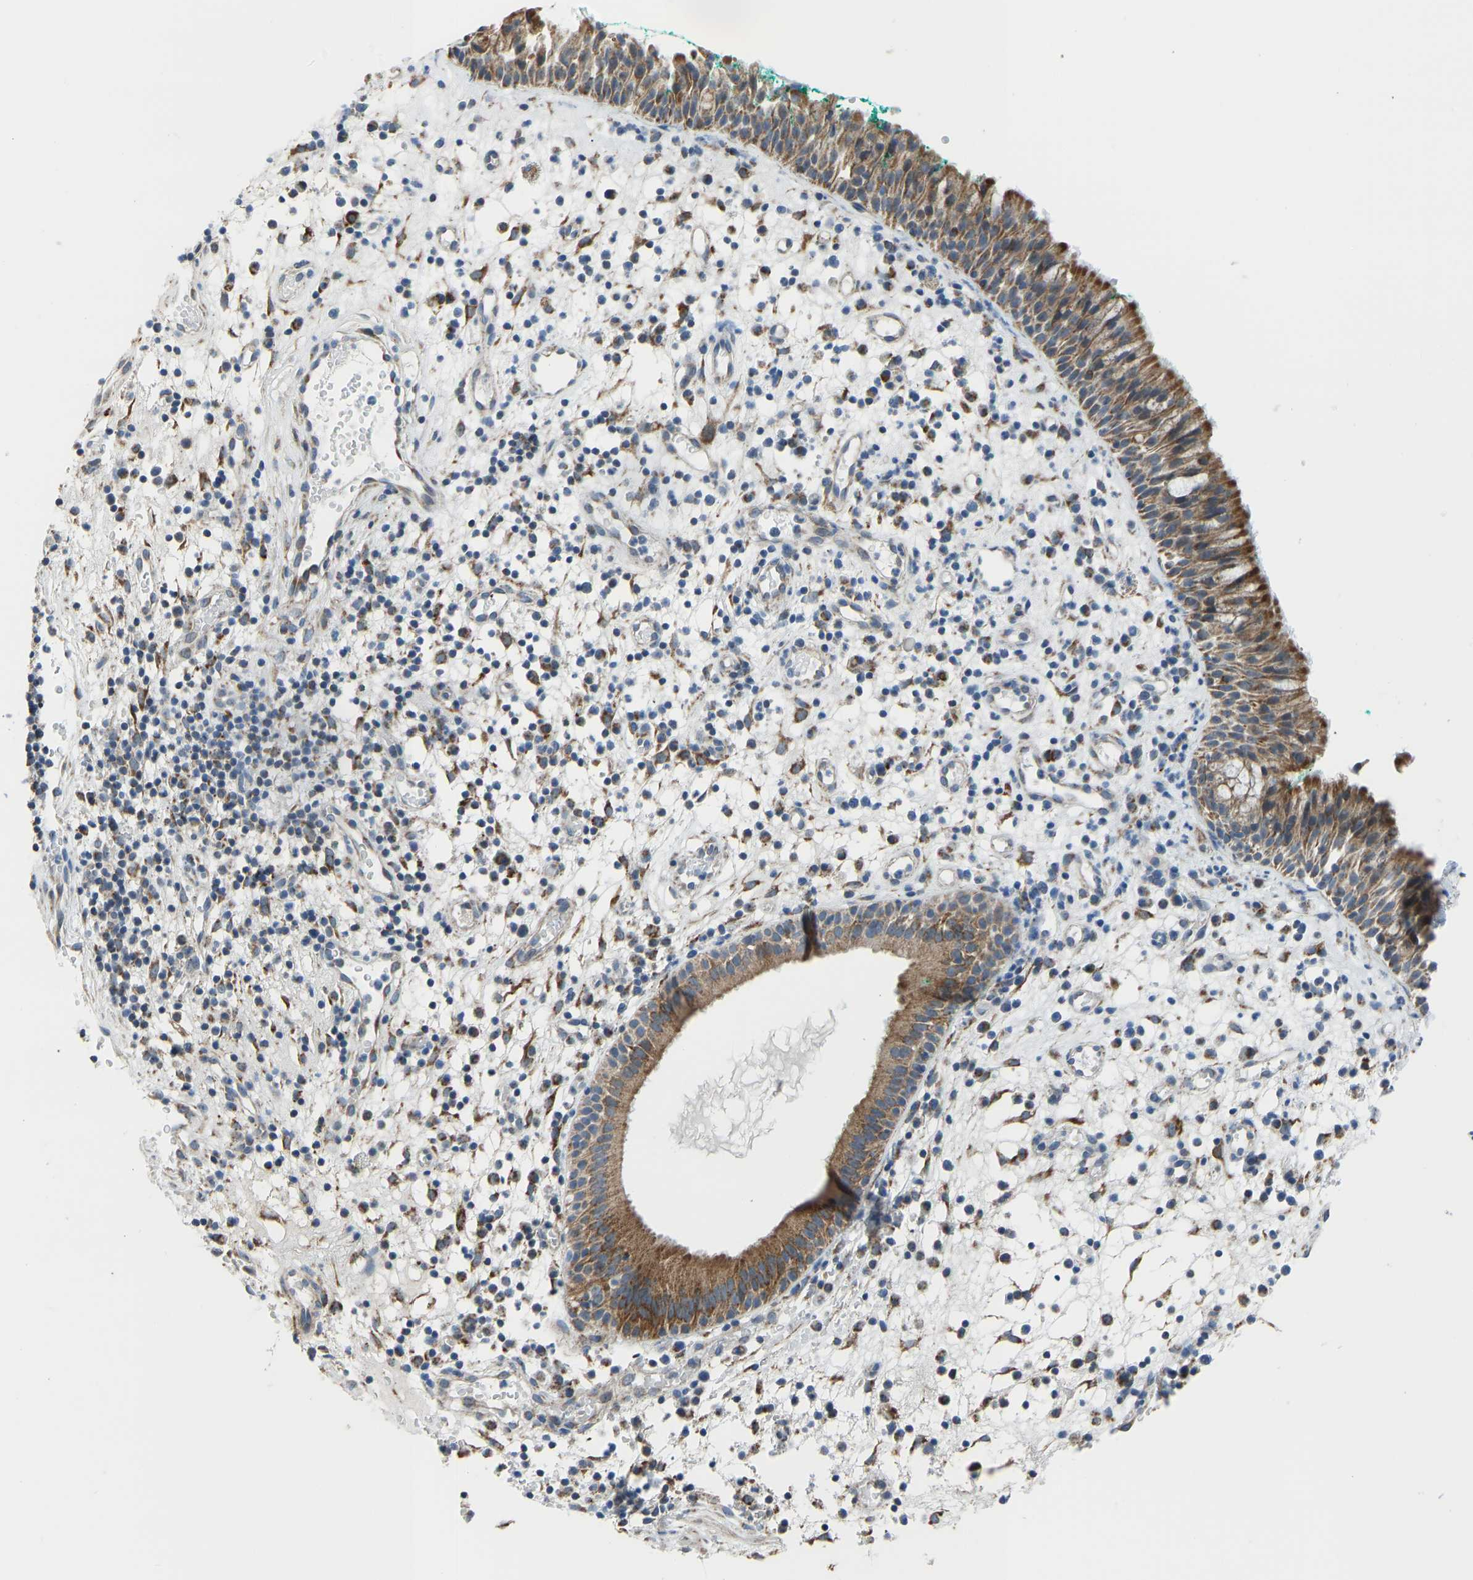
{"staining": {"intensity": "moderate", "quantity": ">75%", "location": "cytoplasmic/membranous"}, "tissue": "nasopharynx", "cell_type": "Respiratory epithelial cells", "image_type": "normal", "snomed": [{"axis": "morphology", "description": "Normal tissue, NOS"}, {"axis": "morphology", "description": "Basal cell carcinoma"}, {"axis": "topography", "description": "Cartilage tissue"}, {"axis": "topography", "description": "Nasopharynx"}, {"axis": "topography", "description": "Oral tissue"}], "caption": "Nasopharynx stained with immunohistochemistry (IHC) exhibits moderate cytoplasmic/membranous staining in approximately >75% of respiratory epithelial cells. (Brightfield microscopy of DAB IHC at high magnification).", "gene": "SMIM20", "patient": {"sex": "female", "age": 77}}